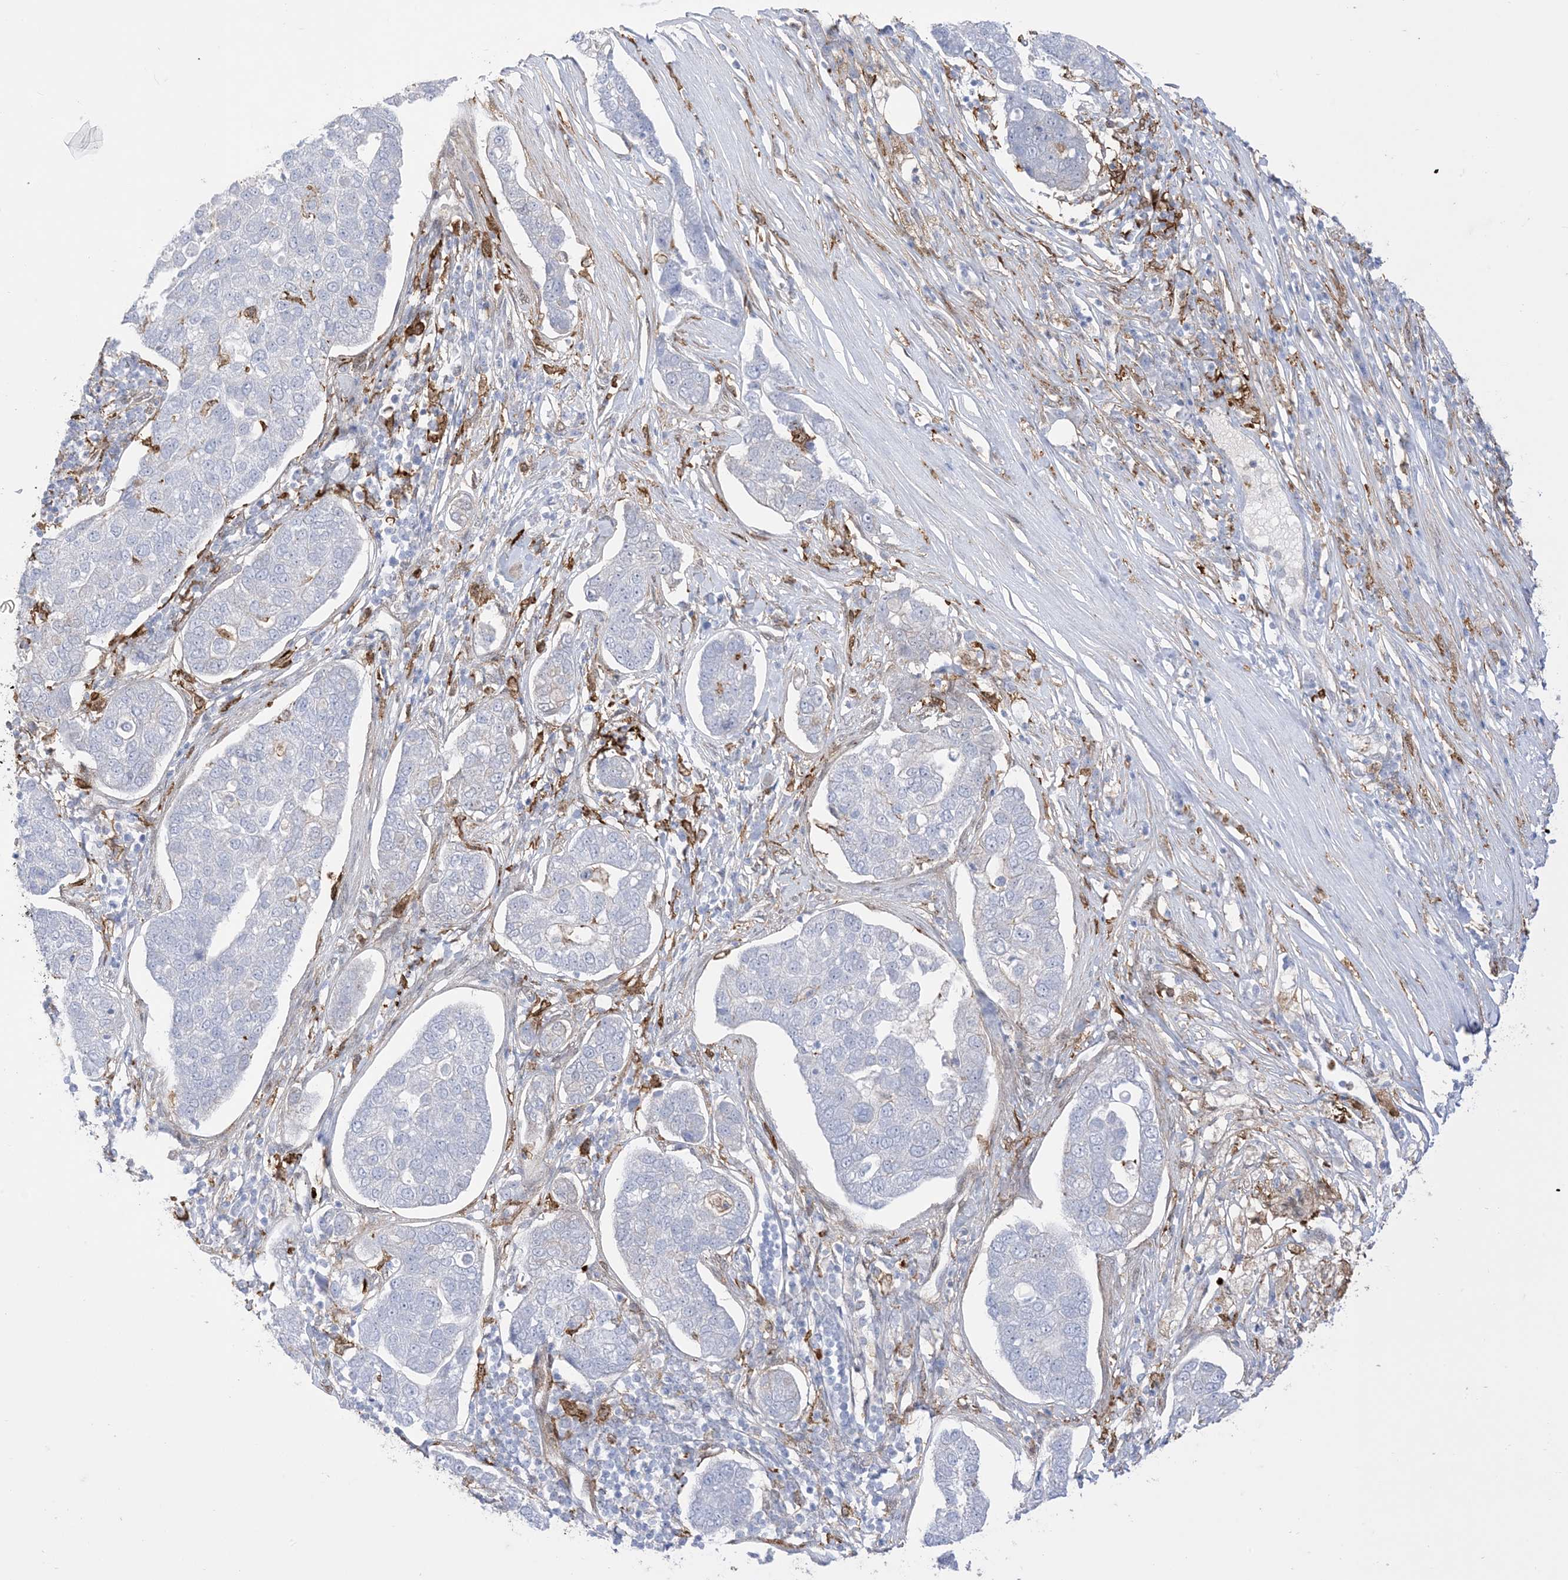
{"staining": {"intensity": "negative", "quantity": "none", "location": "none"}, "tissue": "pancreatic cancer", "cell_type": "Tumor cells", "image_type": "cancer", "snomed": [{"axis": "morphology", "description": "Adenocarcinoma, NOS"}, {"axis": "topography", "description": "Pancreas"}], "caption": "A photomicrograph of pancreatic cancer stained for a protein demonstrates no brown staining in tumor cells.", "gene": "GSN", "patient": {"sex": "female", "age": 61}}